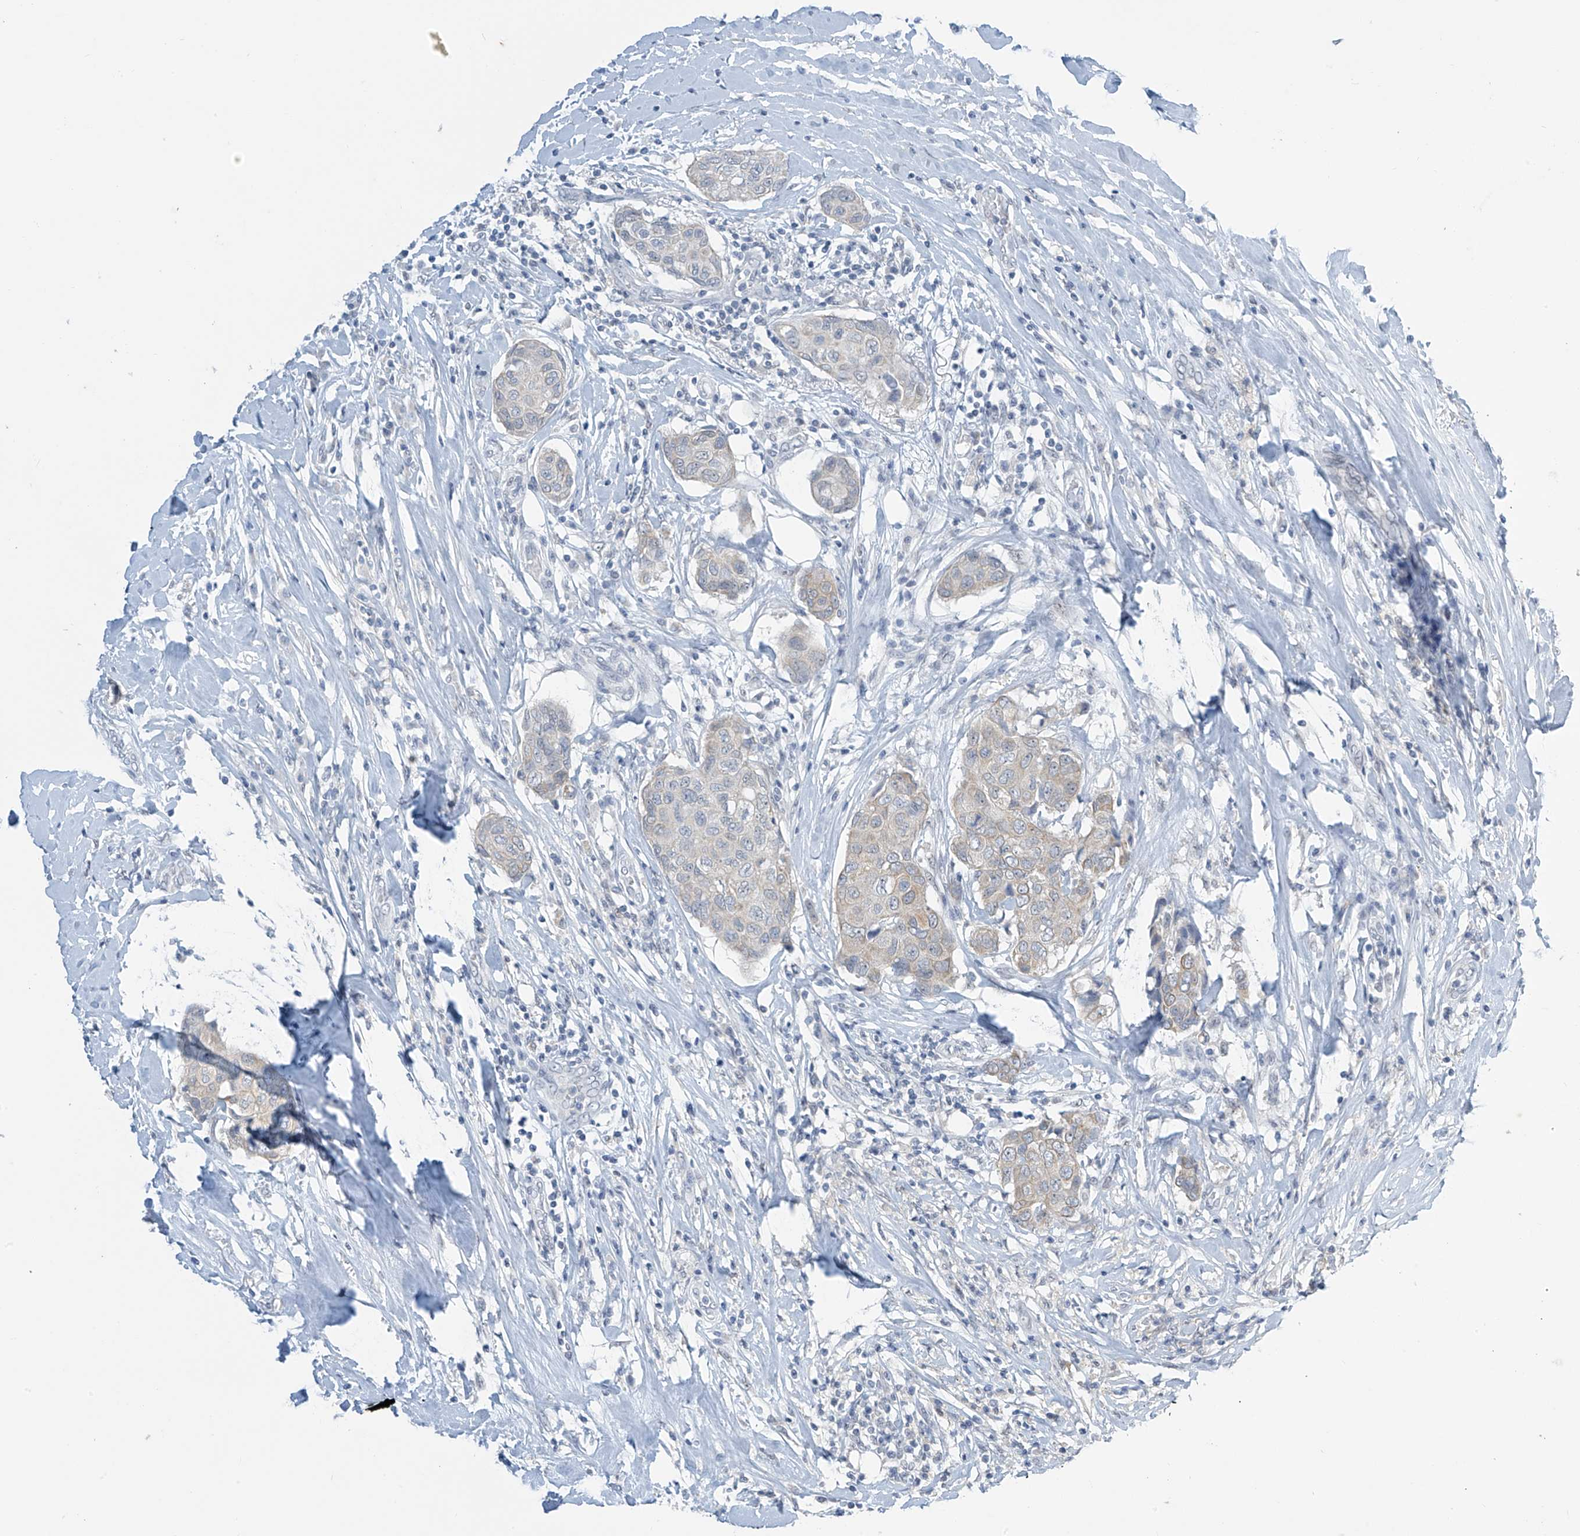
{"staining": {"intensity": "negative", "quantity": "none", "location": "none"}, "tissue": "breast cancer", "cell_type": "Tumor cells", "image_type": "cancer", "snomed": [{"axis": "morphology", "description": "Duct carcinoma"}, {"axis": "topography", "description": "Breast"}], "caption": "Immunohistochemistry (IHC) photomicrograph of neoplastic tissue: human breast cancer (infiltrating ductal carcinoma) stained with DAB (3,3'-diaminobenzidine) exhibits no significant protein positivity in tumor cells.", "gene": "APLF", "patient": {"sex": "female", "age": 80}}